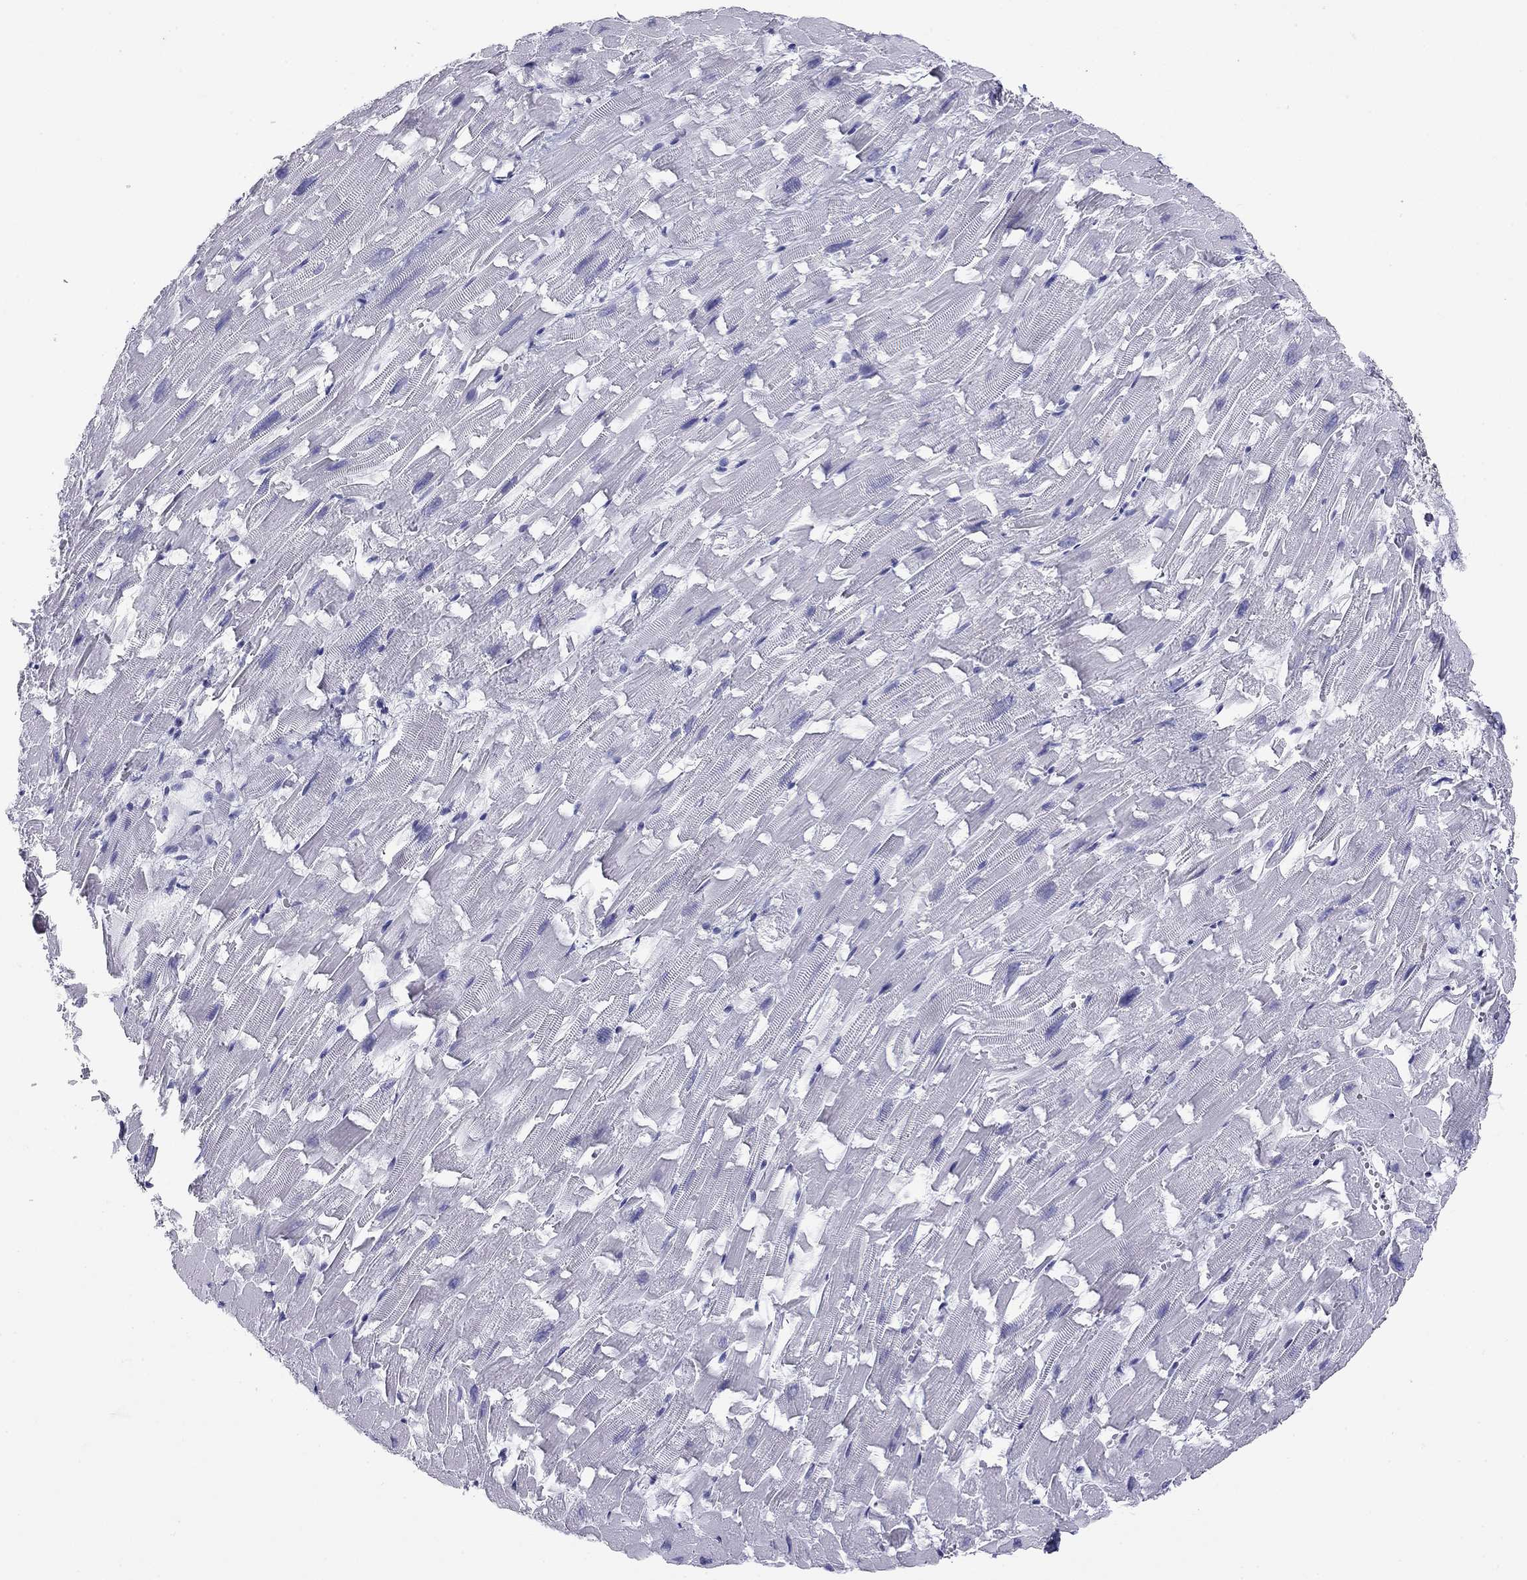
{"staining": {"intensity": "negative", "quantity": "none", "location": "none"}, "tissue": "heart muscle", "cell_type": "Cardiomyocytes", "image_type": "normal", "snomed": [{"axis": "morphology", "description": "Normal tissue, NOS"}, {"axis": "topography", "description": "Heart"}], "caption": "A high-resolution histopathology image shows immunohistochemistry staining of unremarkable heart muscle, which displays no significant positivity in cardiomyocytes. (Stains: DAB (3,3'-diaminobenzidine) immunohistochemistry with hematoxylin counter stain, Microscopy: brightfield microscopy at high magnification).", "gene": "DPY19L2", "patient": {"sex": "female", "age": 64}}